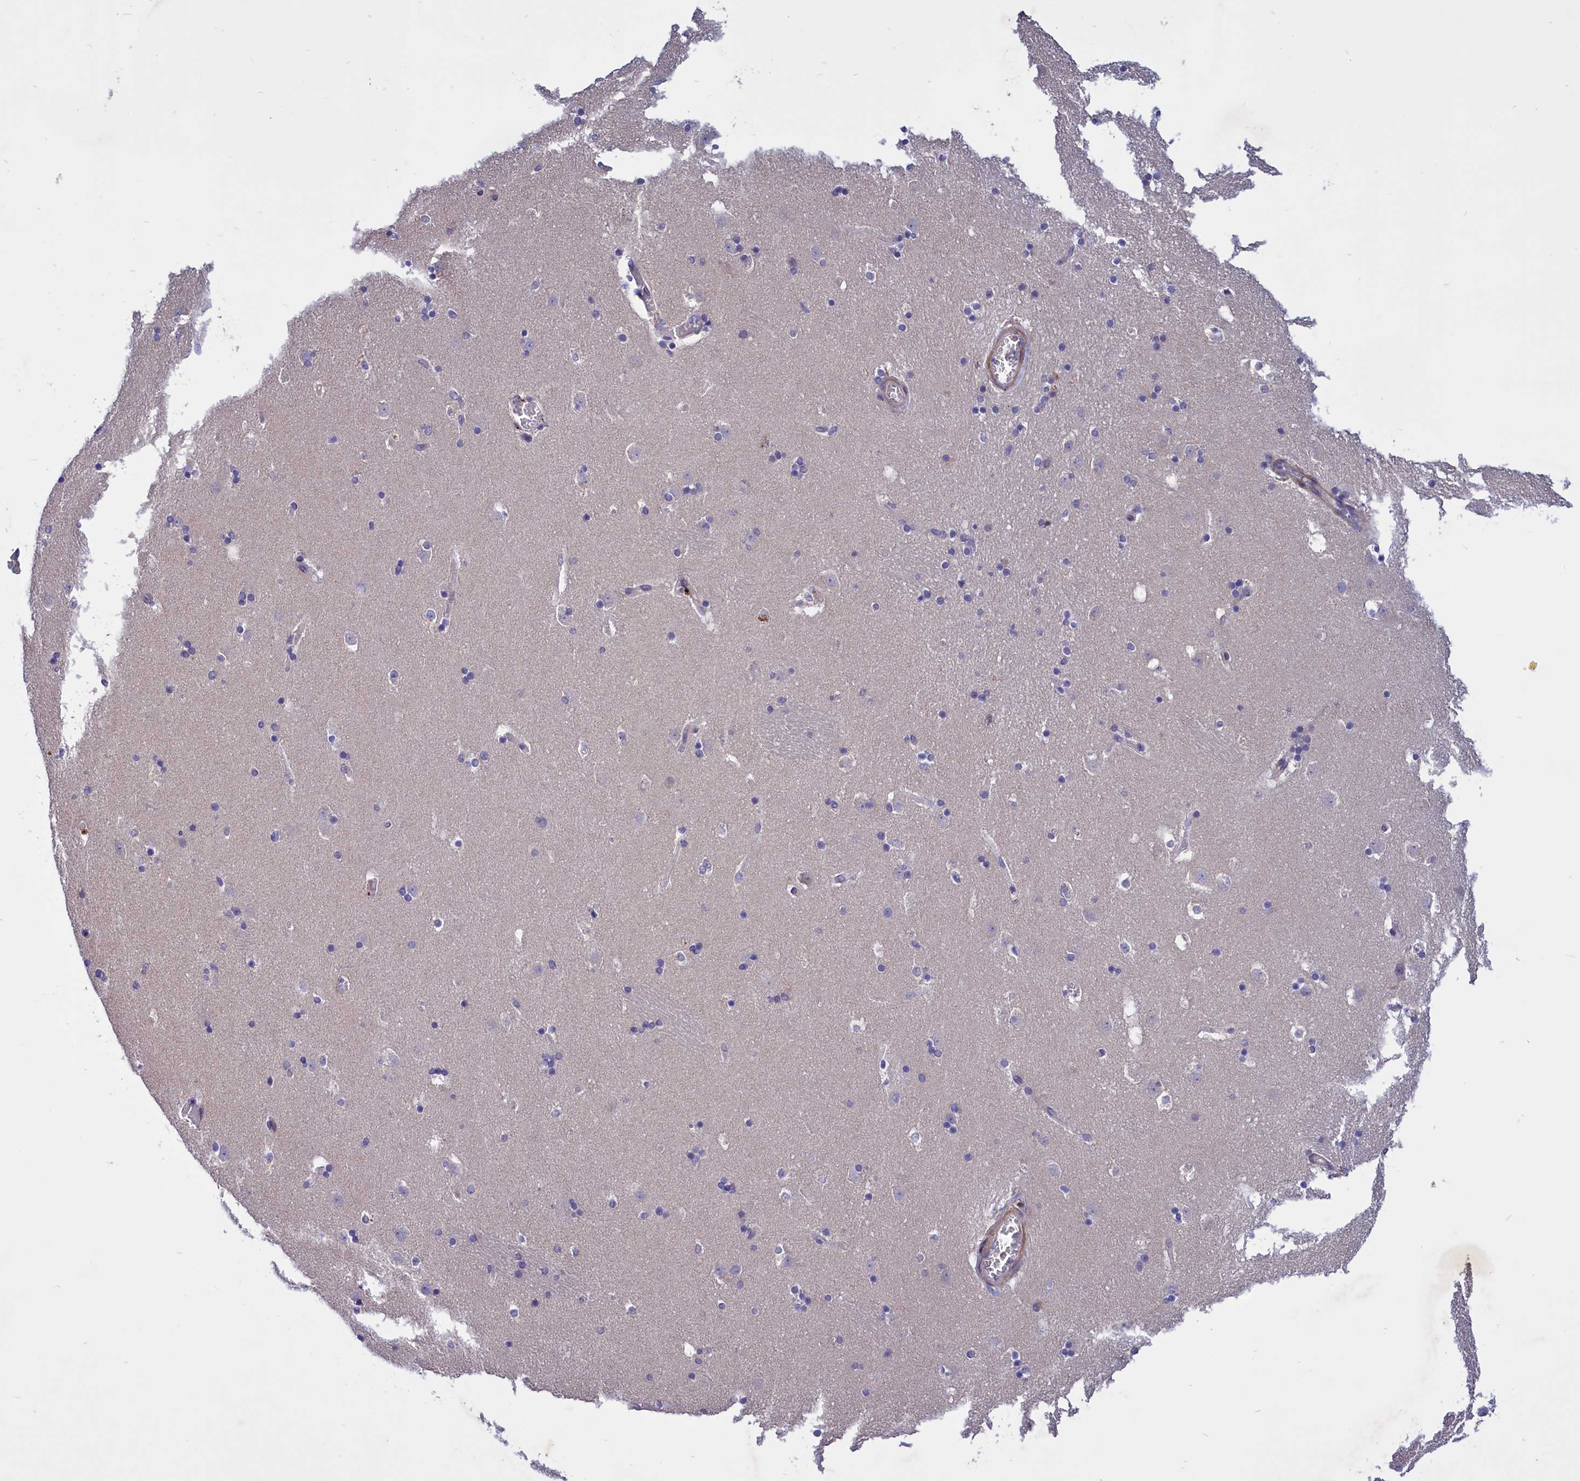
{"staining": {"intensity": "negative", "quantity": "none", "location": "none"}, "tissue": "caudate", "cell_type": "Glial cells", "image_type": "normal", "snomed": [{"axis": "morphology", "description": "Normal tissue, NOS"}, {"axis": "topography", "description": "Lateral ventricle wall"}], "caption": "Glial cells show no significant protein expression in normal caudate. (DAB immunohistochemistry, high magnification).", "gene": "AMDHD2", "patient": {"sex": "male", "age": 45}}